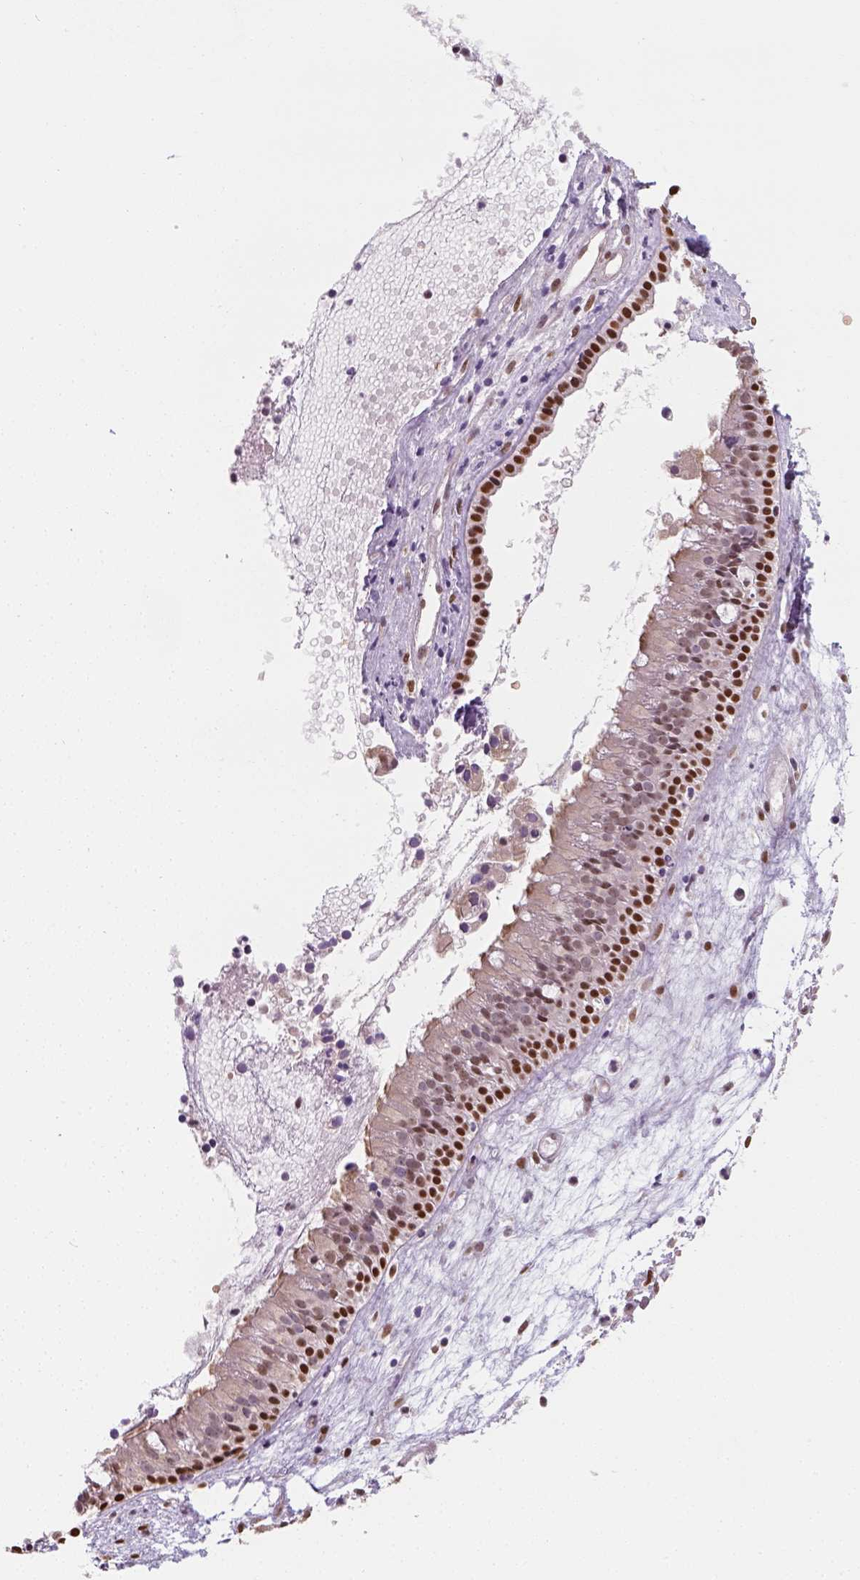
{"staining": {"intensity": "strong", "quantity": "<25%", "location": "cytoplasmic/membranous,nuclear"}, "tissue": "nasopharynx", "cell_type": "Respiratory epithelial cells", "image_type": "normal", "snomed": [{"axis": "morphology", "description": "Normal tissue, NOS"}, {"axis": "topography", "description": "Nasopharynx"}], "caption": "Nasopharynx stained for a protein shows strong cytoplasmic/membranous,nuclear positivity in respiratory epithelial cells. (IHC, brightfield microscopy, high magnification).", "gene": "C1orf112", "patient": {"sex": "male", "age": 31}}